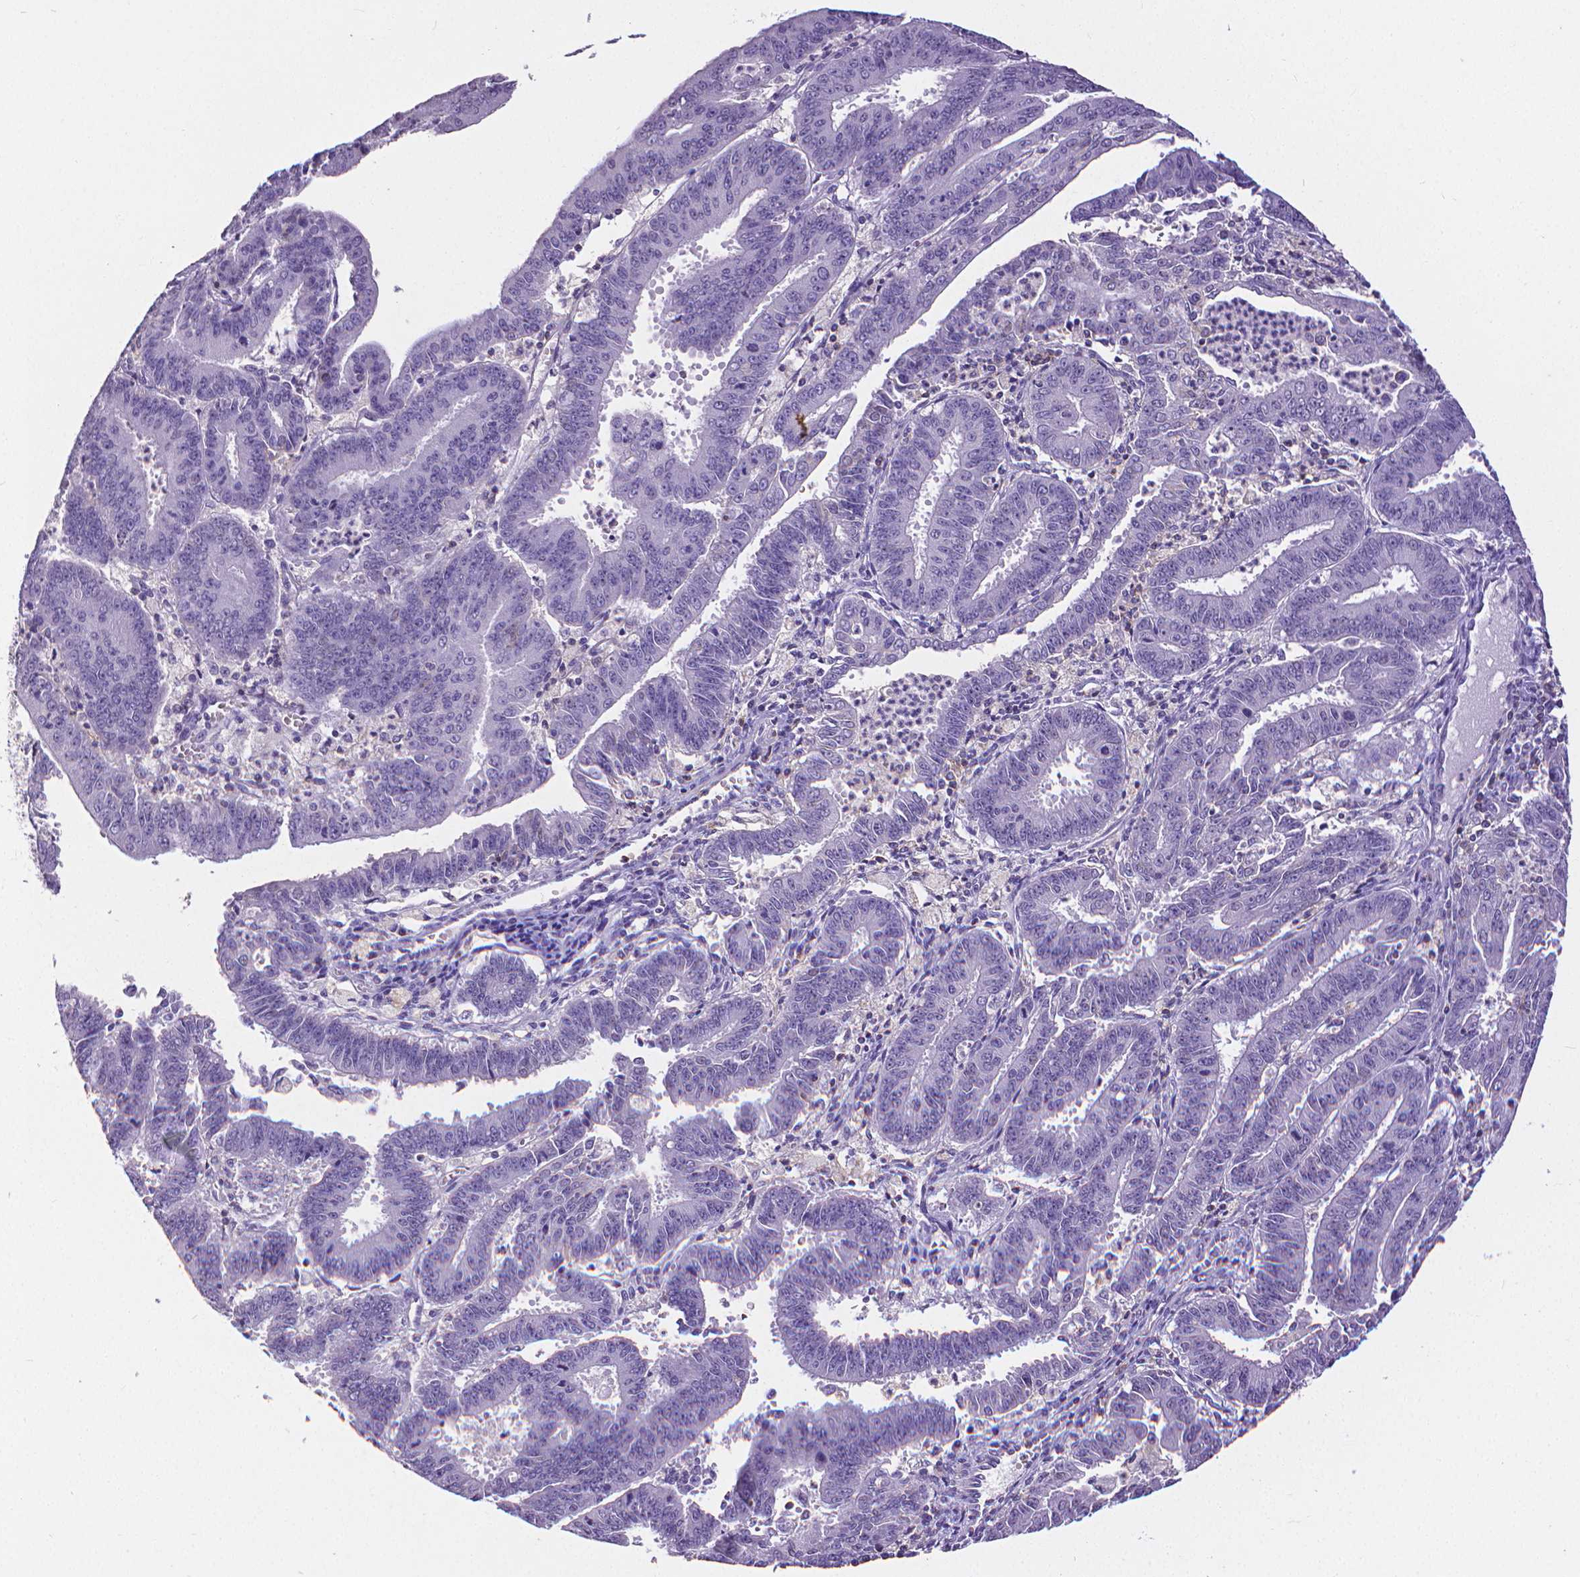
{"staining": {"intensity": "negative", "quantity": "none", "location": "none"}, "tissue": "endometrial cancer", "cell_type": "Tumor cells", "image_type": "cancer", "snomed": [{"axis": "morphology", "description": "Adenocarcinoma, NOS"}, {"axis": "topography", "description": "Endometrium"}], "caption": "A high-resolution photomicrograph shows immunohistochemistry (IHC) staining of endometrial cancer (adenocarcinoma), which reveals no significant expression in tumor cells.", "gene": "CD4", "patient": {"sex": "female", "age": 73}}